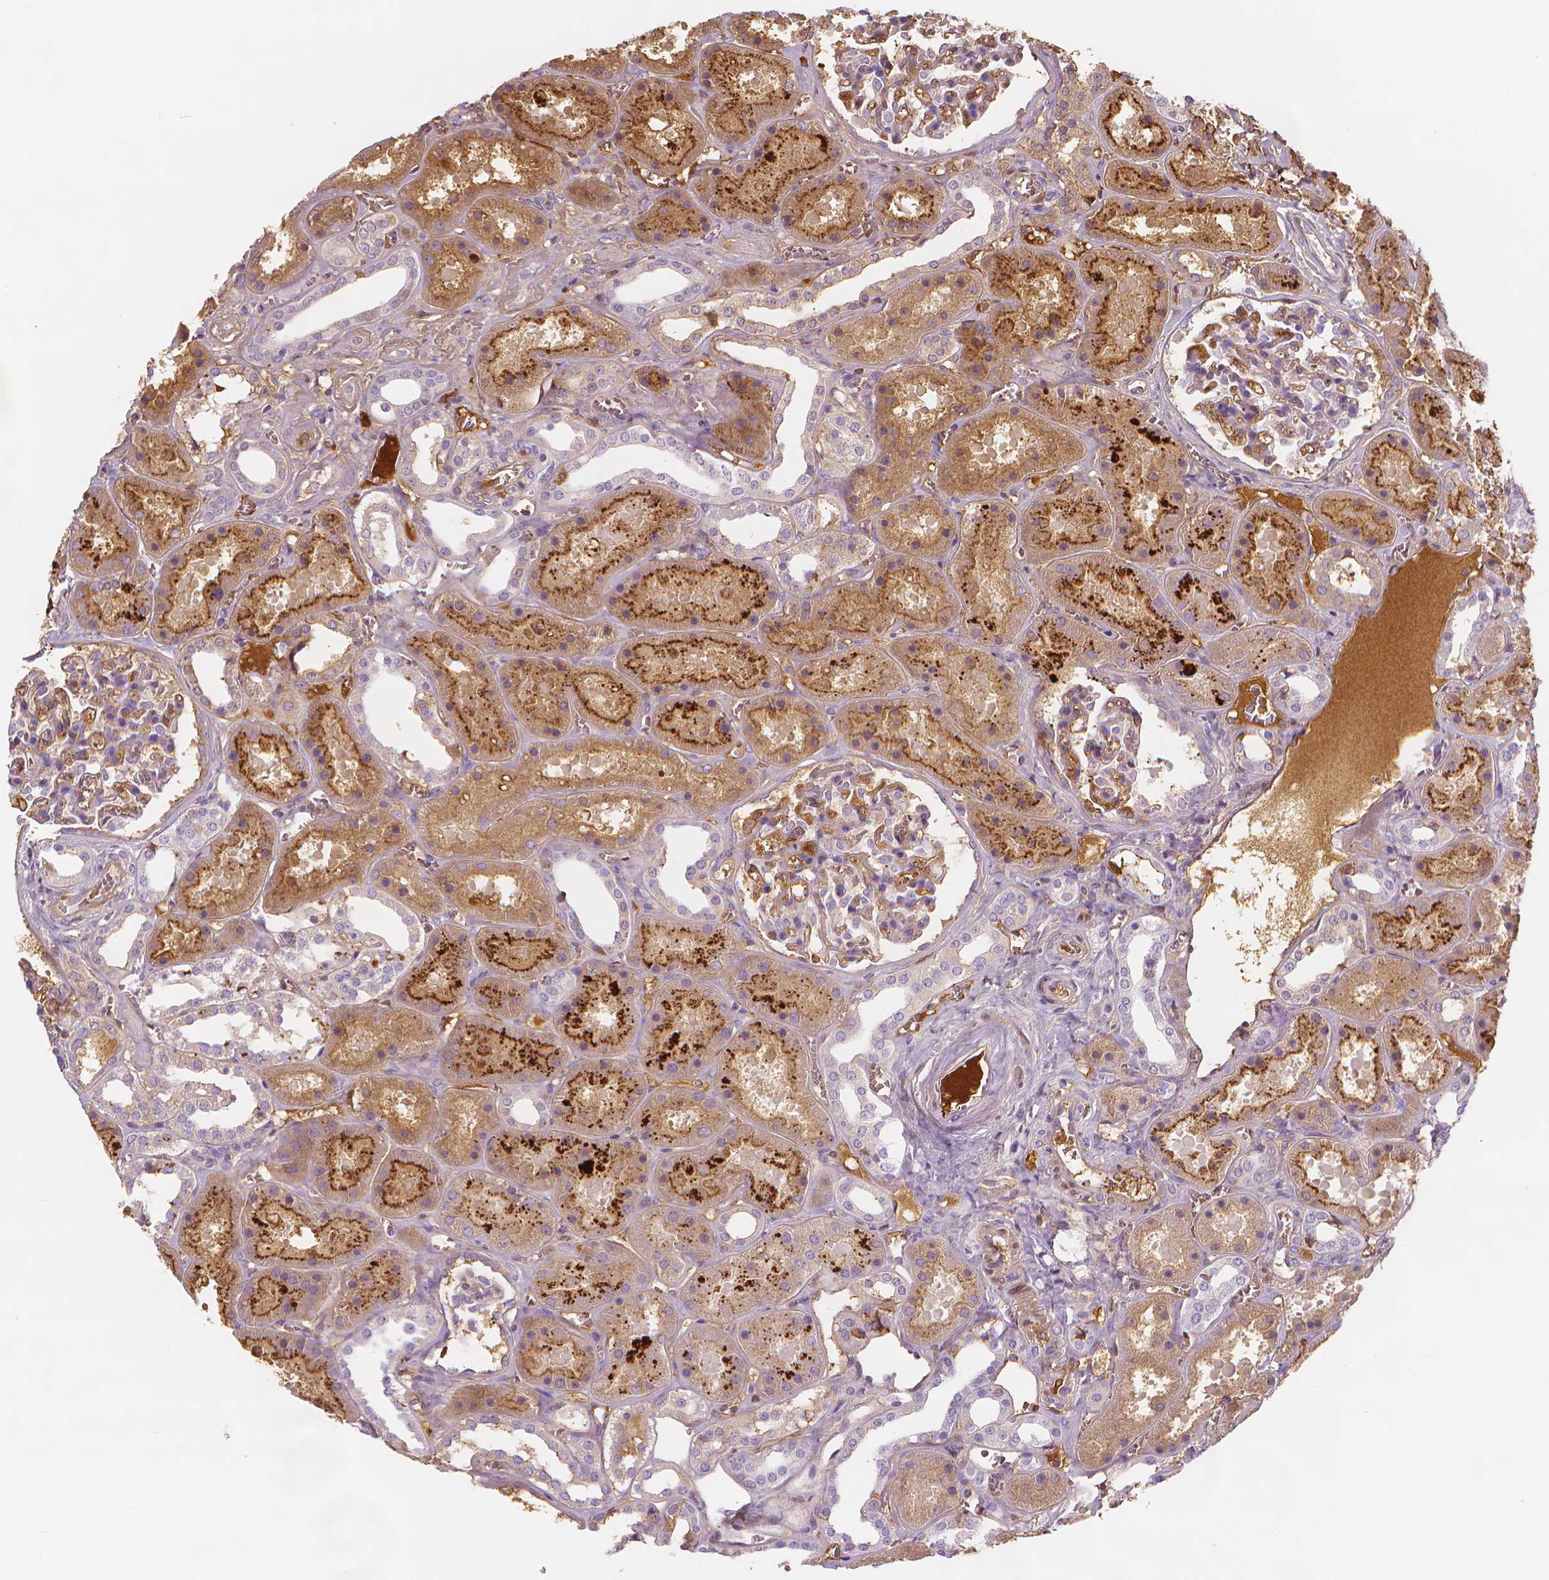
{"staining": {"intensity": "negative", "quantity": "none", "location": "none"}, "tissue": "kidney", "cell_type": "Cells in glomeruli", "image_type": "normal", "snomed": [{"axis": "morphology", "description": "Normal tissue, NOS"}, {"axis": "topography", "description": "Kidney"}], "caption": "The photomicrograph exhibits no significant positivity in cells in glomeruli of kidney. (DAB immunohistochemistry (IHC) visualized using brightfield microscopy, high magnification).", "gene": "APOA4", "patient": {"sex": "female", "age": 41}}